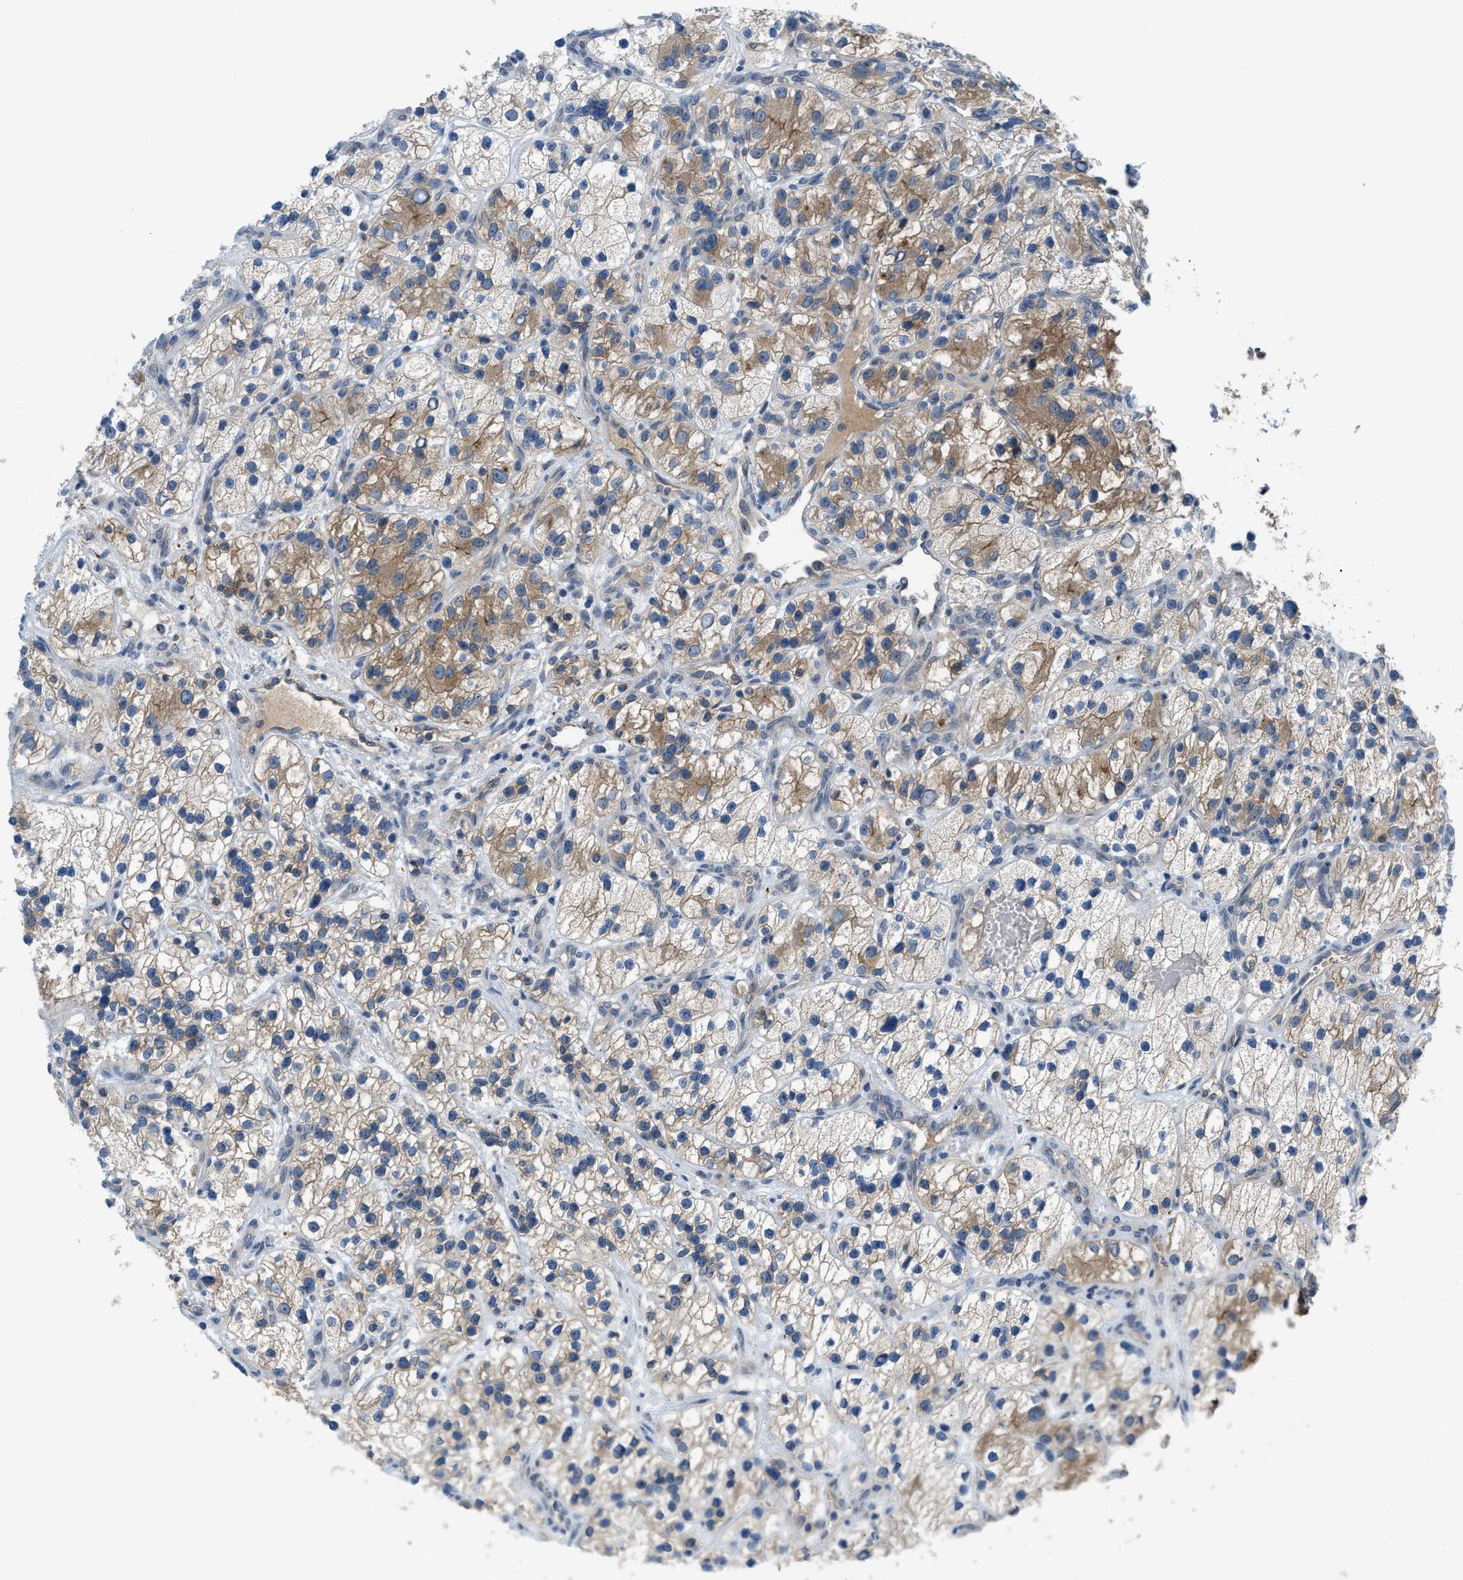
{"staining": {"intensity": "moderate", "quantity": "25%-75%", "location": "cytoplasmic/membranous"}, "tissue": "renal cancer", "cell_type": "Tumor cells", "image_type": "cancer", "snomed": [{"axis": "morphology", "description": "Adenocarcinoma, NOS"}, {"axis": "topography", "description": "Kidney"}], "caption": "Renal cancer stained with a protein marker exhibits moderate staining in tumor cells.", "gene": "BAZ2B", "patient": {"sex": "female", "age": 57}}